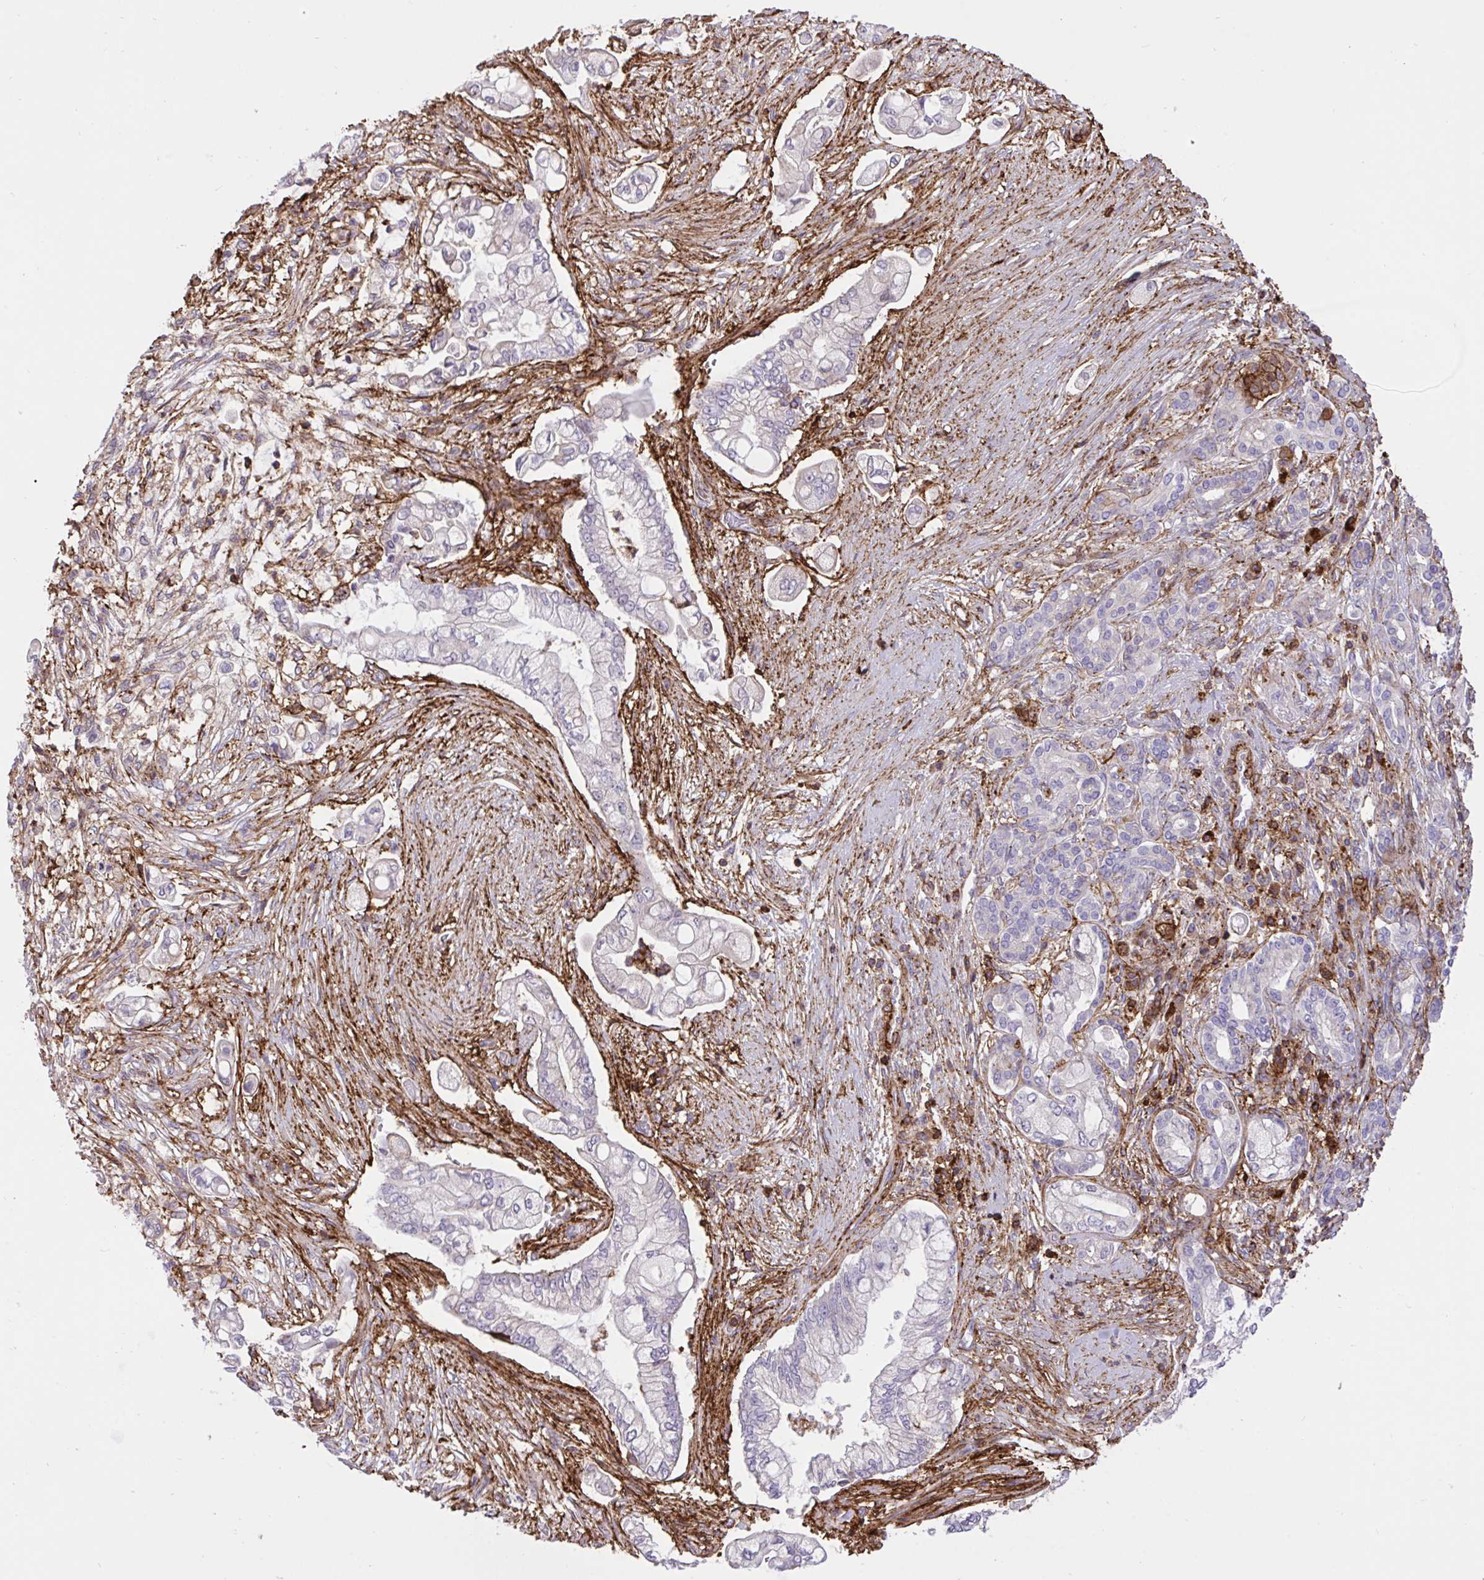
{"staining": {"intensity": "negative", "quantity": "none", "location": "none"}, "tissue": "pancreatic cancer", "cell_type": "Tumor cells", "image_type": "cancer", "snomed": [{"axis": "morphology", "description": "Adenocarcinoma, NOS"}, {"axis": "topography", "description": "Pancreas"}], "caption": "There is no significant positivity in tumor cells of pancreatic adenocarcinoma. The staining was performed using DAB to visualize the protein expression in brown, while the nuclei were stained in blue with hematoxylin (Magnification: 20x).", "gene": "ERI1", "patient": {"sex": "female", "age": 69}}